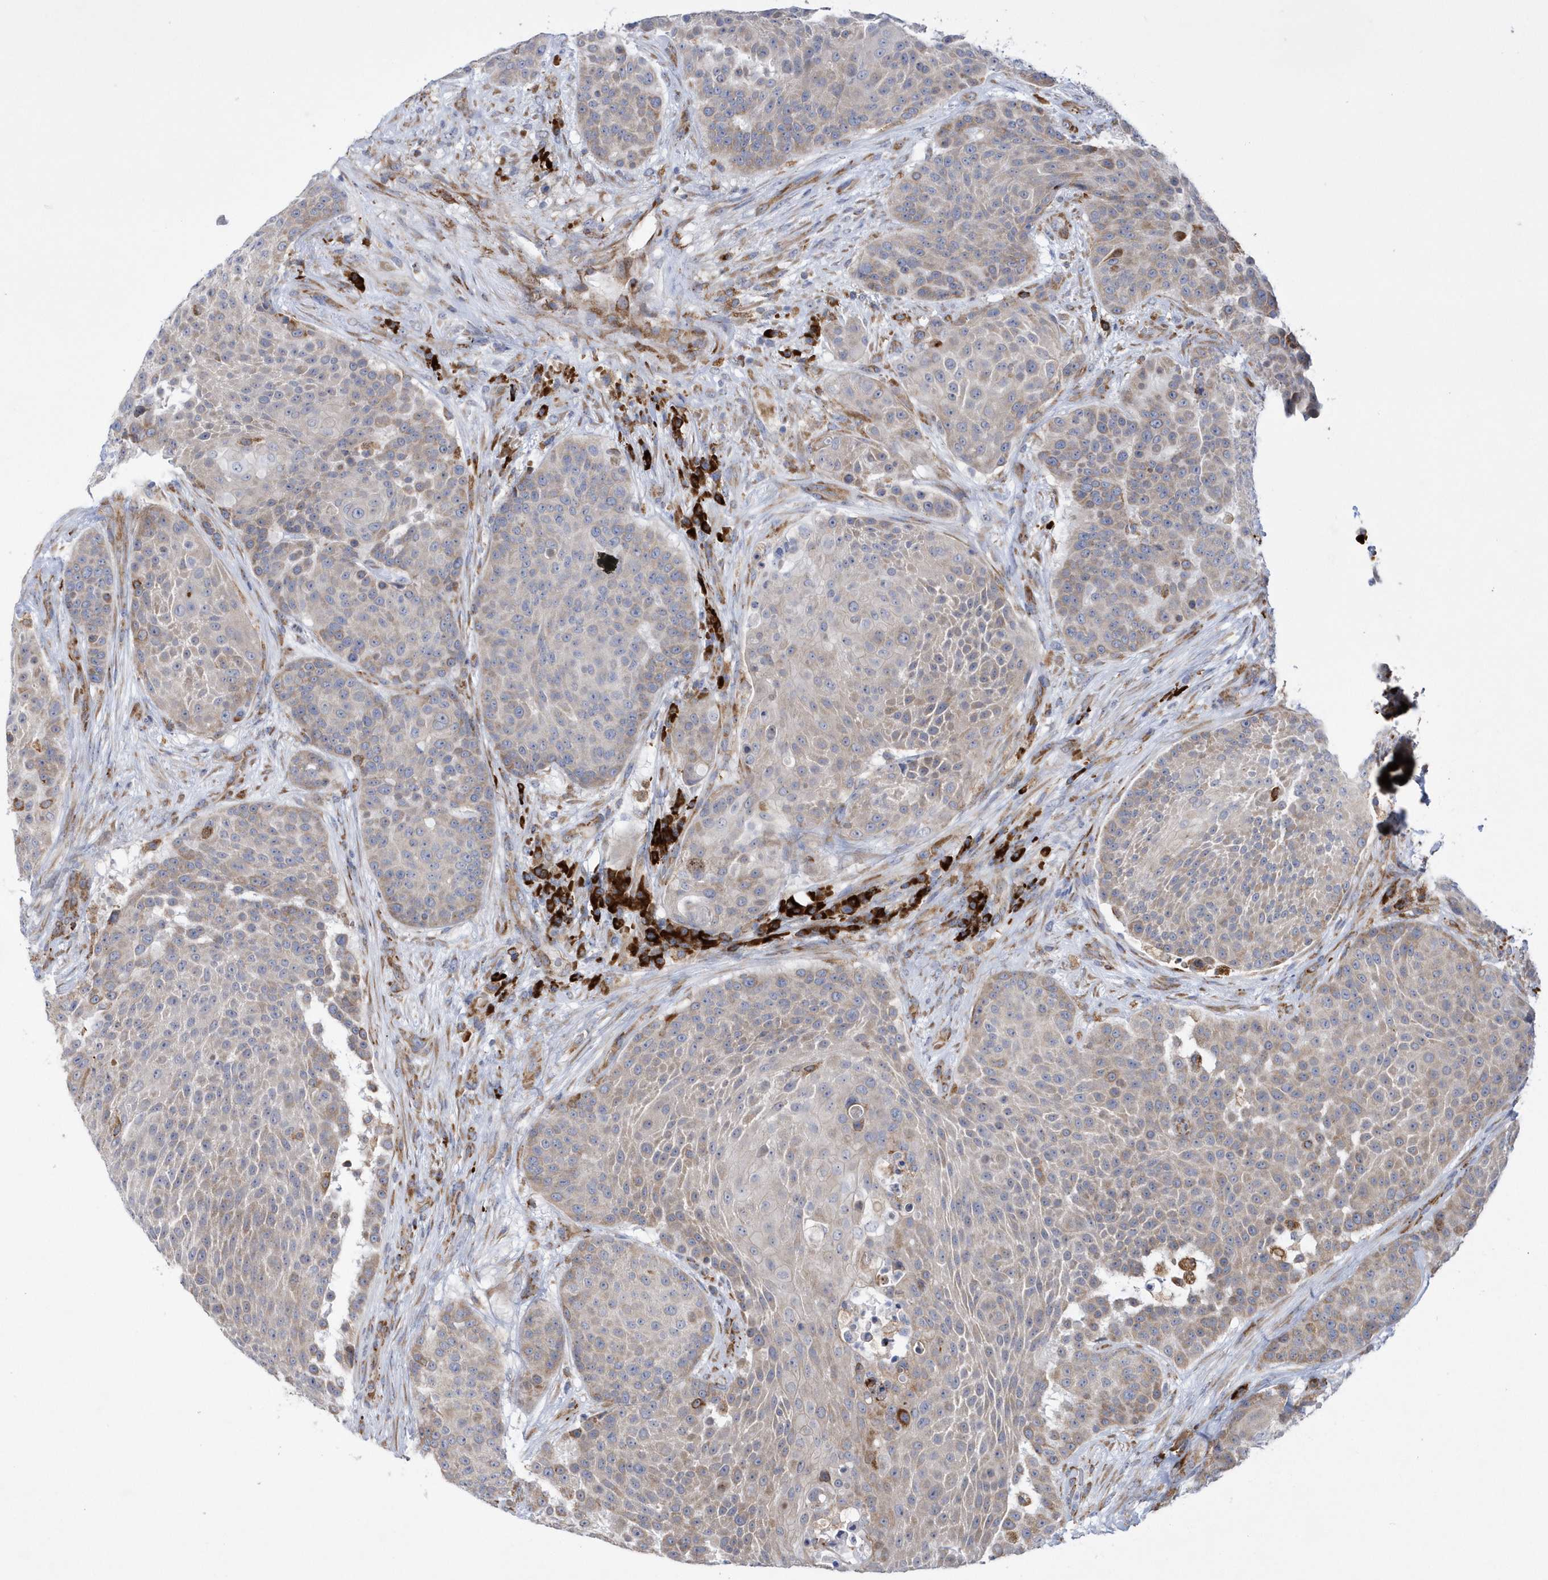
{"staining": {"intensity": "weak", "quantity": "25%-75%", "location": "cytoplasmic/membranous"}, "tissue": "urothelial cancer", "cell_type": "Tumor cells", "image_type": "cancer", "snomed": [{"axis": "morphology", "description": "Urothelial carcinoma, High grade"}, {"axis": "topography", "description": "Urinary bladder"}], "caption": "Urothelial carcinoma (high-grade) was stained to show a protein in brown. There is low levels of weak cytoplasmic/membranous positivity in about 25%-75% of tumor cells.", "gene": "MED31", "patient": {"sex": "female", "age": 63}}